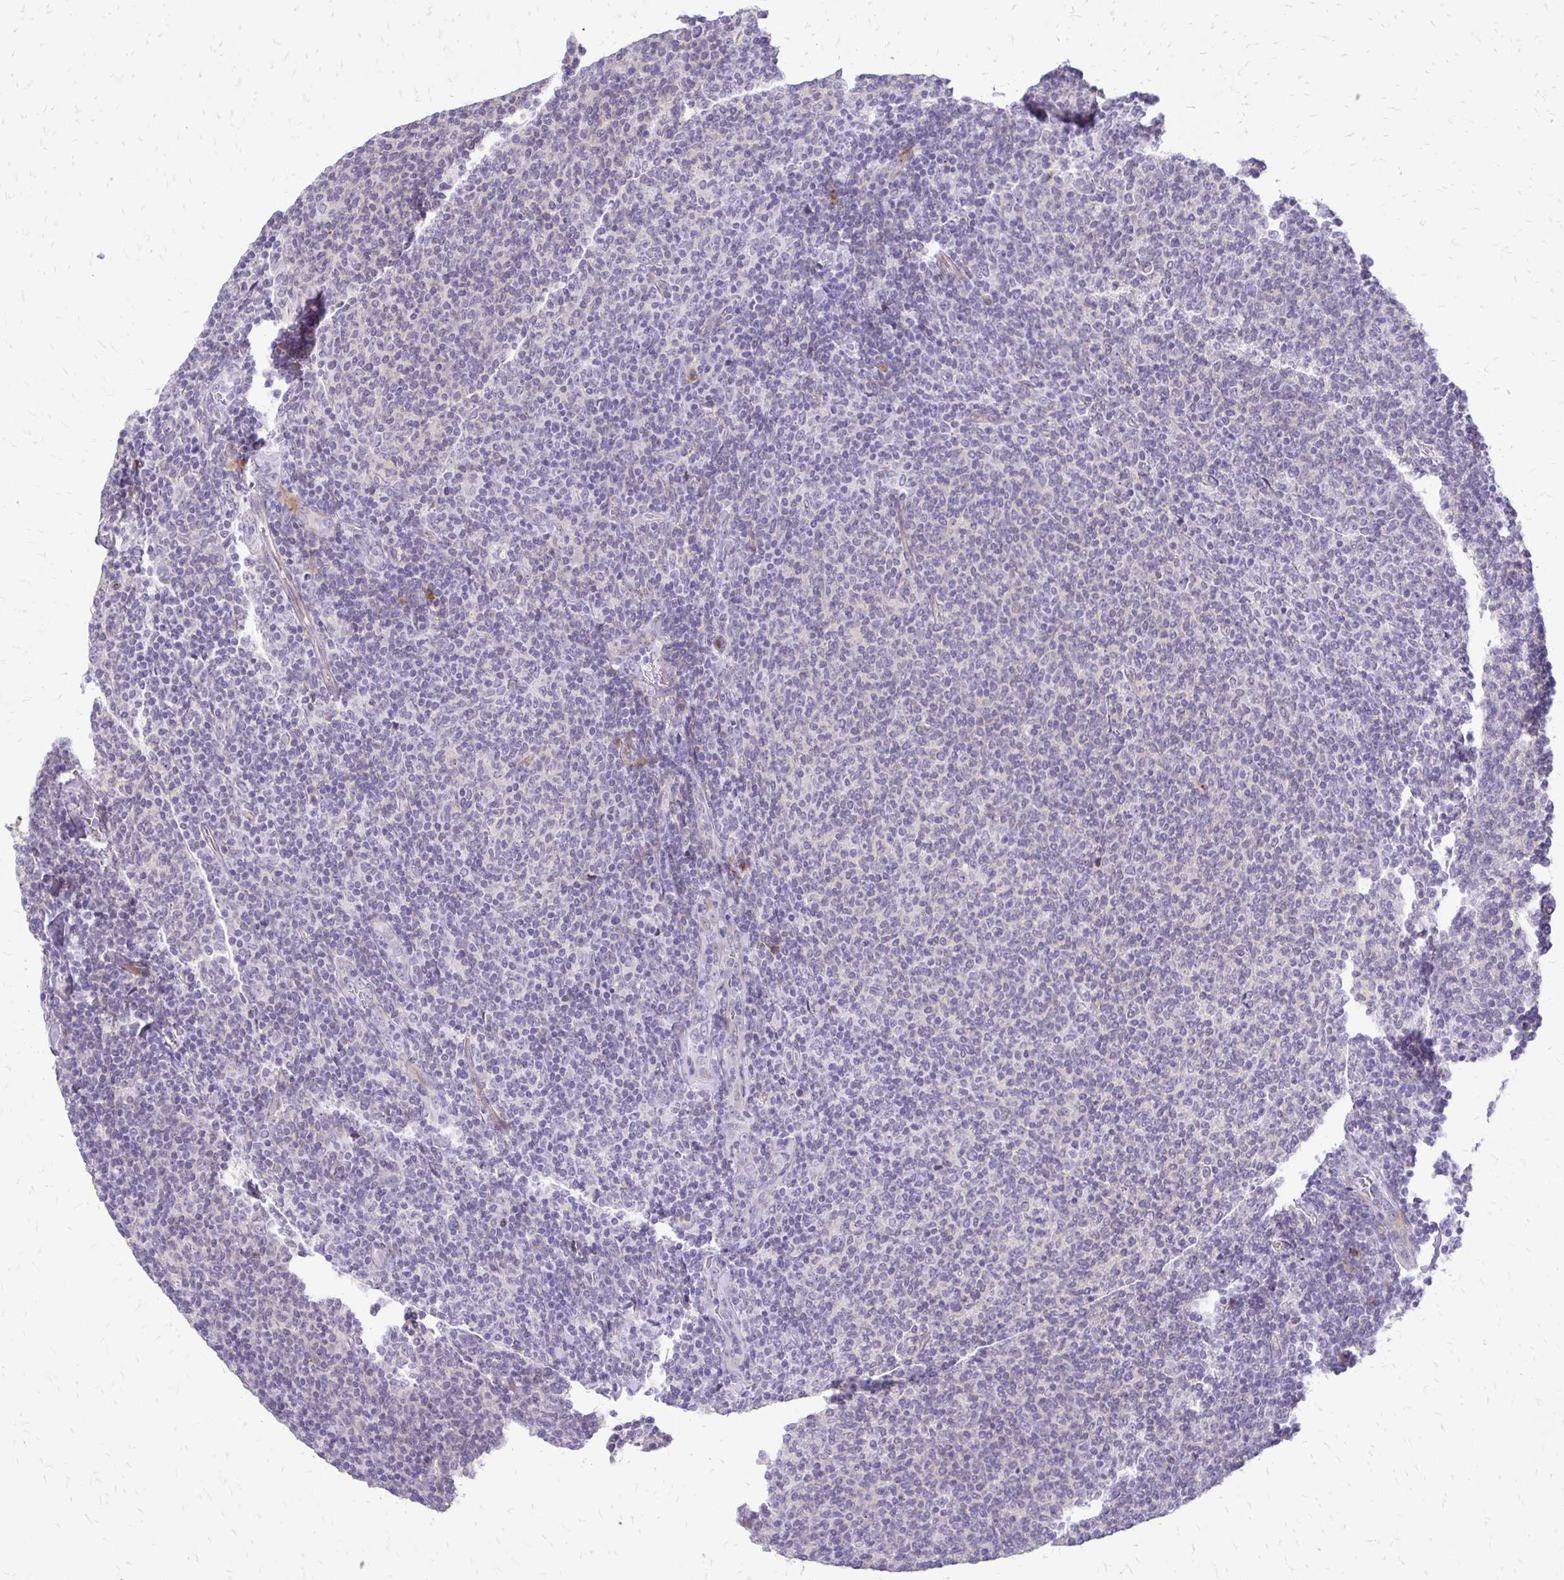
{"staining": {"intensity": "negative", "quantity": "none", "location": "none"}, "tissue": "lymphoma", "cell_type": "Tumor cells", "image_type": "cancer", "snomed": [{"axis": "morphology", "description": "Malignant lymphoma, non-Hodgkin's type, Low grade"}, {"axis": "topography", "description": "Lymph node"}], "caption": "DAB immunohistochemical staining of malignant lymphoma, non-Hodgkin's type (low-grade) shows no significant staining in tumor cells.", "gene": "EPYC", "patient": {"sex": "male", "age": 52}}